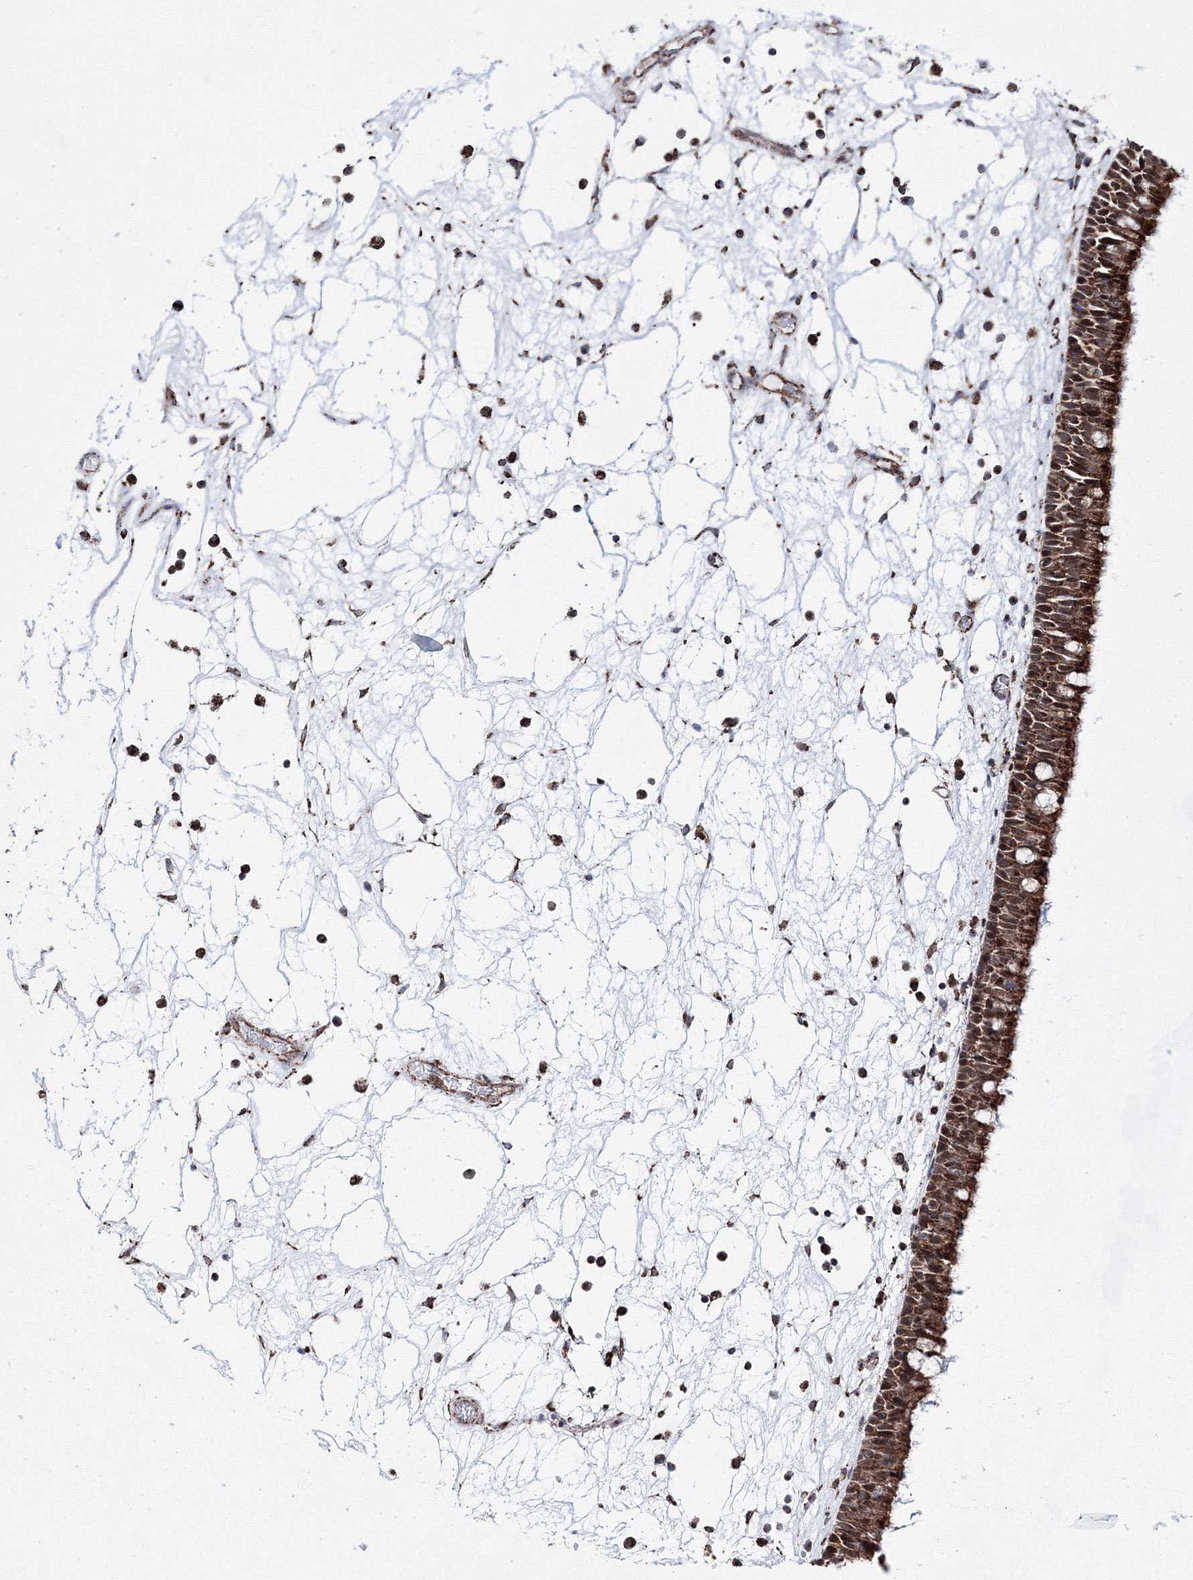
{"staining": {"intensity": "strong", "quantity": ">75%", "location": "cytoplasmic/membranous"}, "tissue": "nasopharynx", "cell_type": "Respiratory epithelial cells", "image_type": "normal", "snomed": [{"axis": "morphology", "description": "Normal tissue, NOS"}, {"axis": "morphology", "description": "Inflammation, NOS"}, {"axis": "morphology", "description": "Malignant melanoma, Metastatic site"}, {"axis": "topography", "description": "Nasopharynx"}], "caption": "DAB (3,3'-diaminobenzidine) immunohistochemical staining of unremarkable nasopharynx exhibits strong cytoplasmic/membranous protein staining in approximately >75% of respiratory epithelial cells.", "gene": "HADHB", "patient": {"sex": "male", "age": 70}}